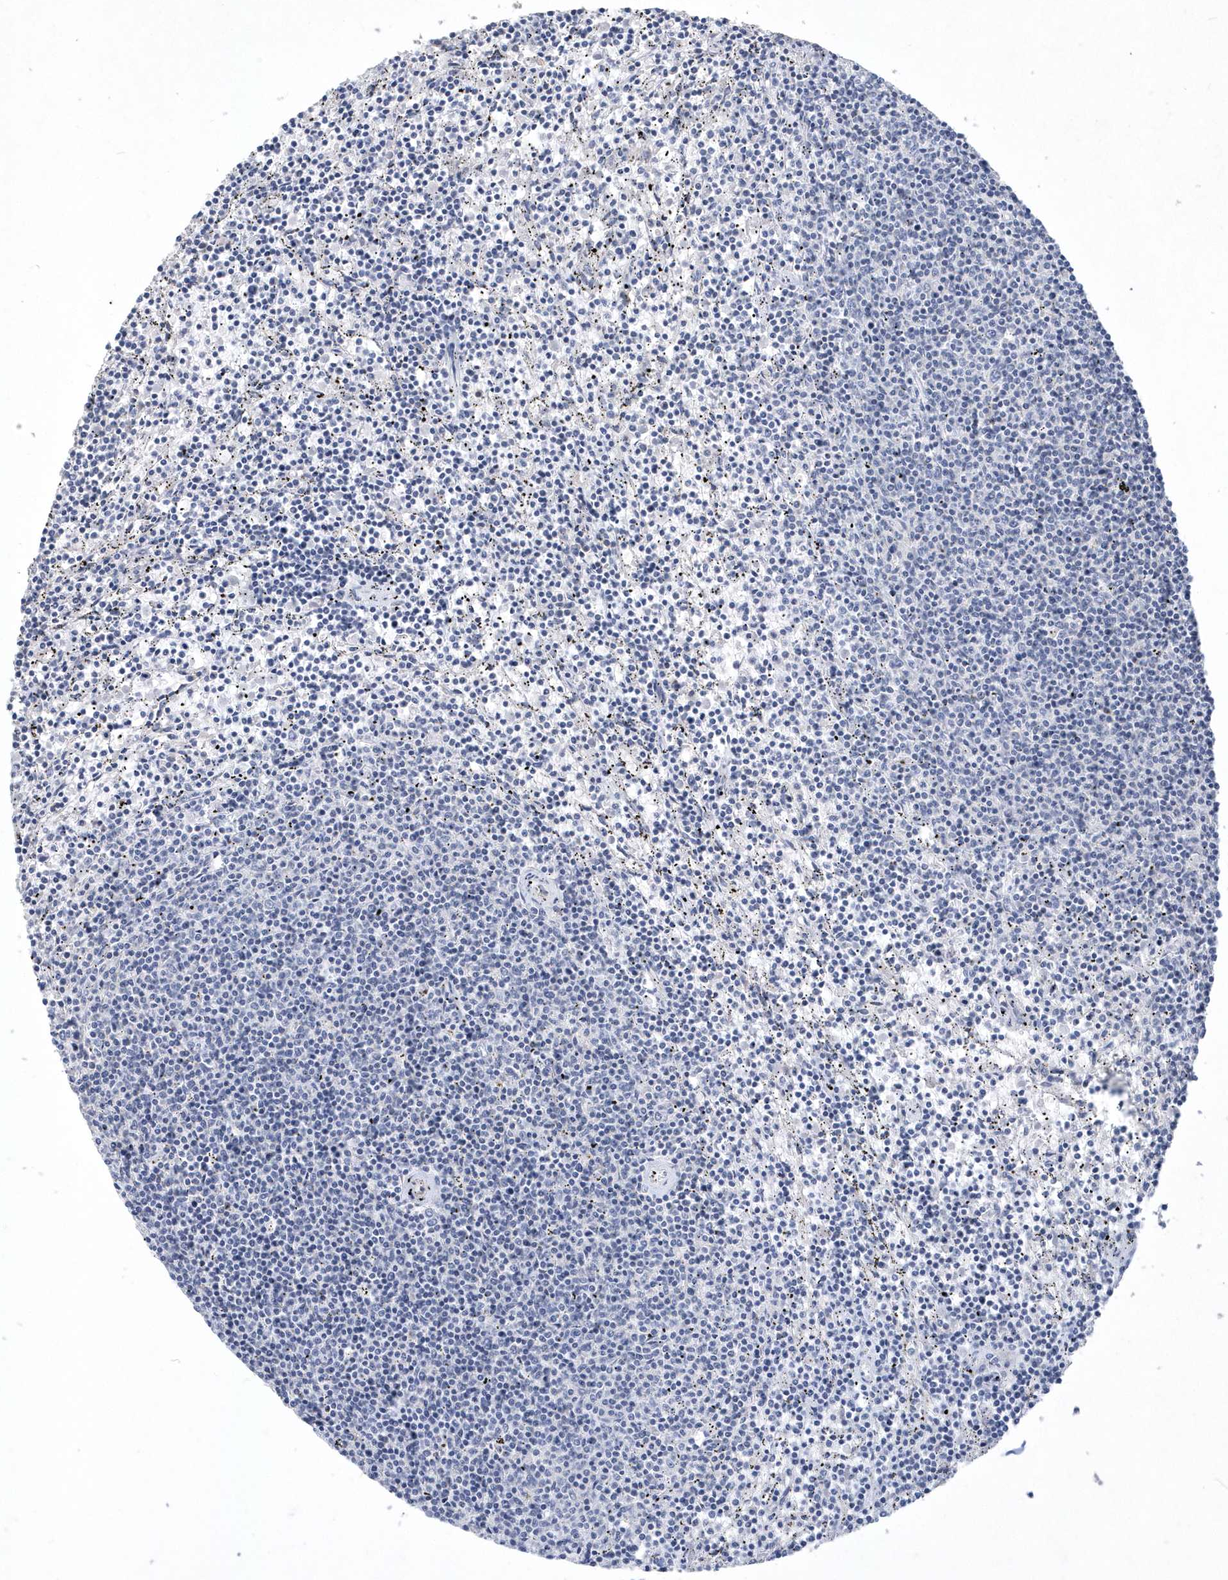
{"staining": {"intensity": "negative", "quantity": "none", "location": "none"}, "tissue": "lymphoma", "cell_type": "Tumor cells", "image_type": "cancer", "snomed": [{"axis": "morphology", "description": "Malignant lymphoma, non-Hodgkin's type, Low grade"}, {"axis": "topography", "description": "Spleen"}], "caption": "An immunohistochemistry photomicrograph of low-grade malignant lymphoma, non-Hodgkin's type is shown. There is no staining in tumor cells of low-grade malignant lymphoma, non-Hodgkin's type. (Brightfield microscopy of DAB (3,3'-diaminobenzidine) immunohistochemistry (IHC) at high magnification).", "gene": "DGAT1", "patient": {"sex": "female", "age": 50}}